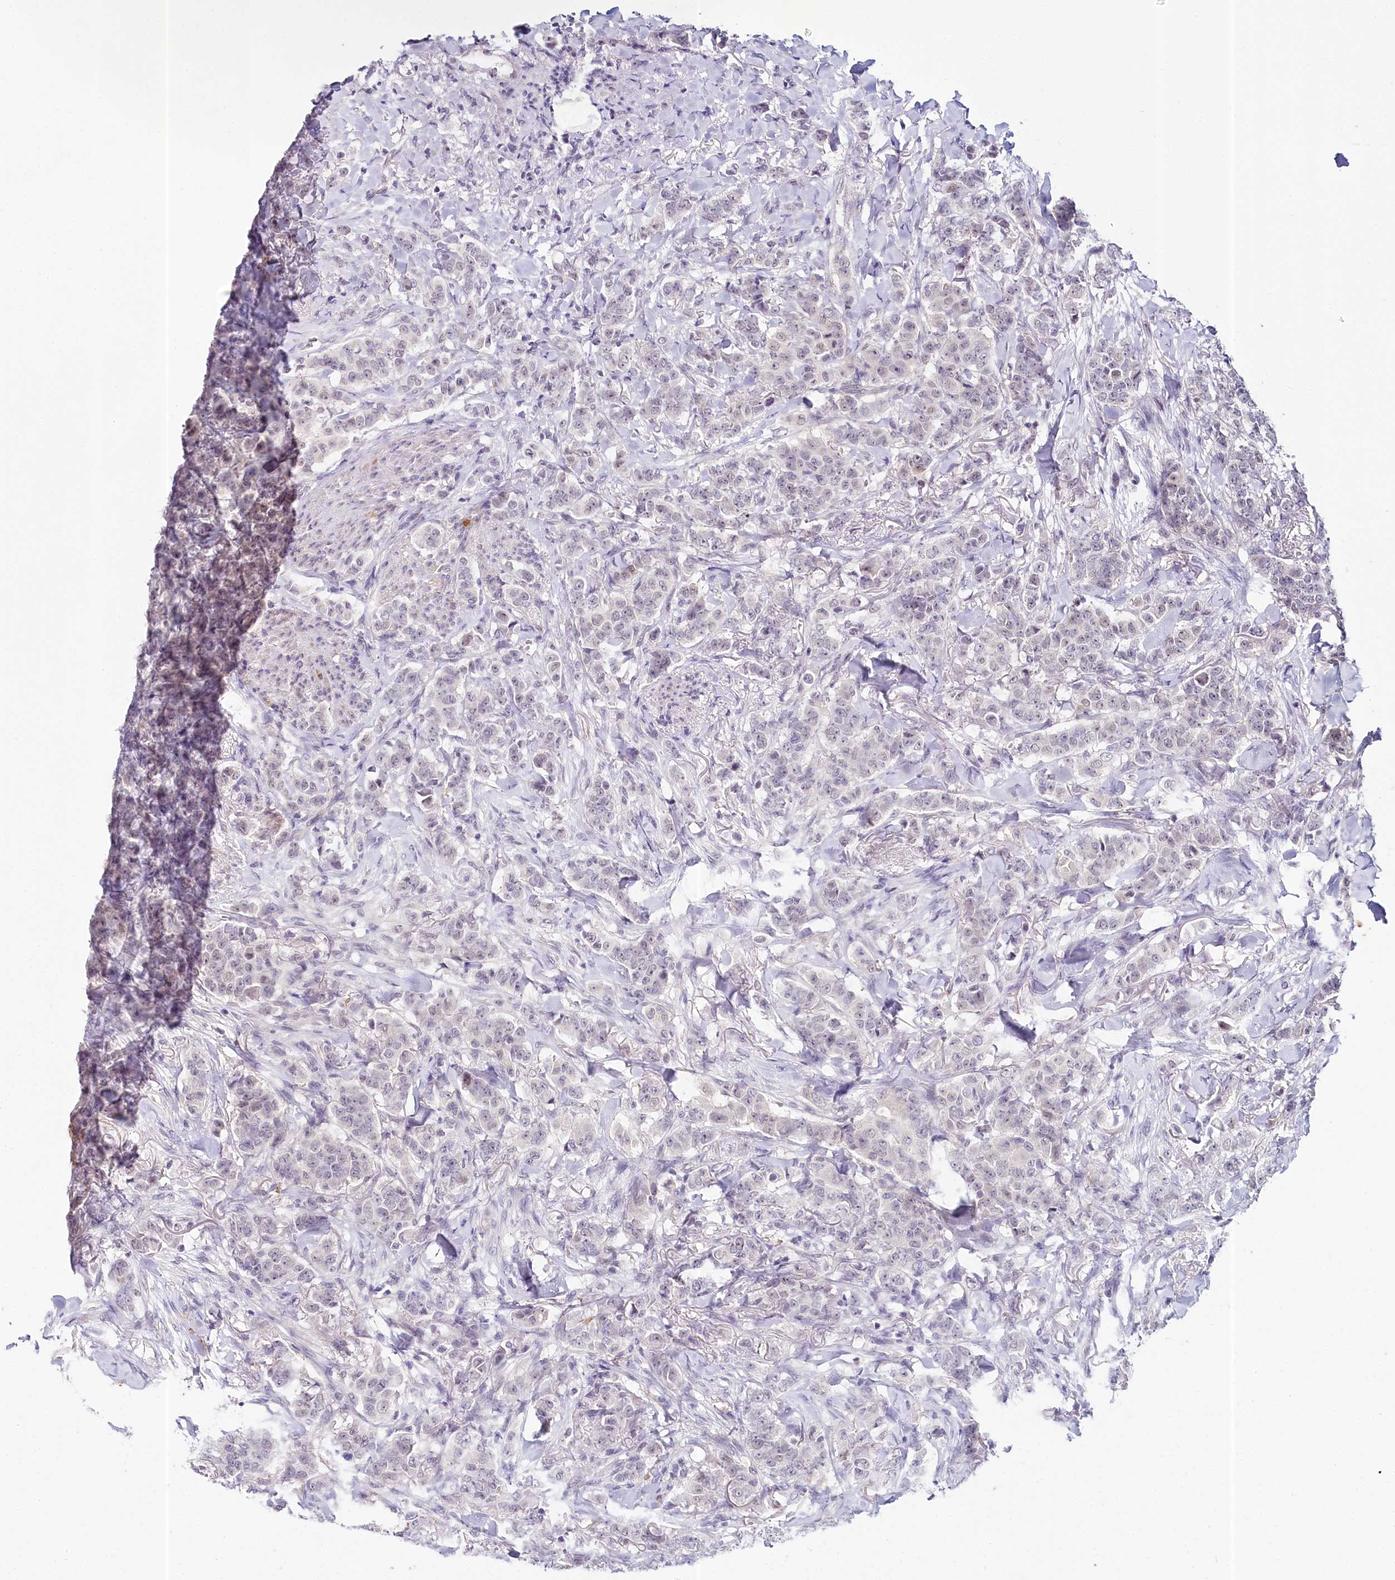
{"staining": {"intensity": "negative", "quantity": "none", "location": "none"}, "tissue": "breast cancer", "cell_type": "Tumor cells", "image_type": "cancer", "snomed": [{"axis": "morphology", "description": "Duct carcinoma"}, {"axis": "topography", "description": "Breast"}], "caption": "An immunohistochemistry (IHC) image of invasive ductal carcinoma (breast) is shown. There is no staining in tumor cells of invasive ductal carcinoma (breast). (DAB immunohistochemistry (IHC) with hematoxylin counter stain).", "gene": "AMTN", "patient": {"sex": "female", "age": 40}}